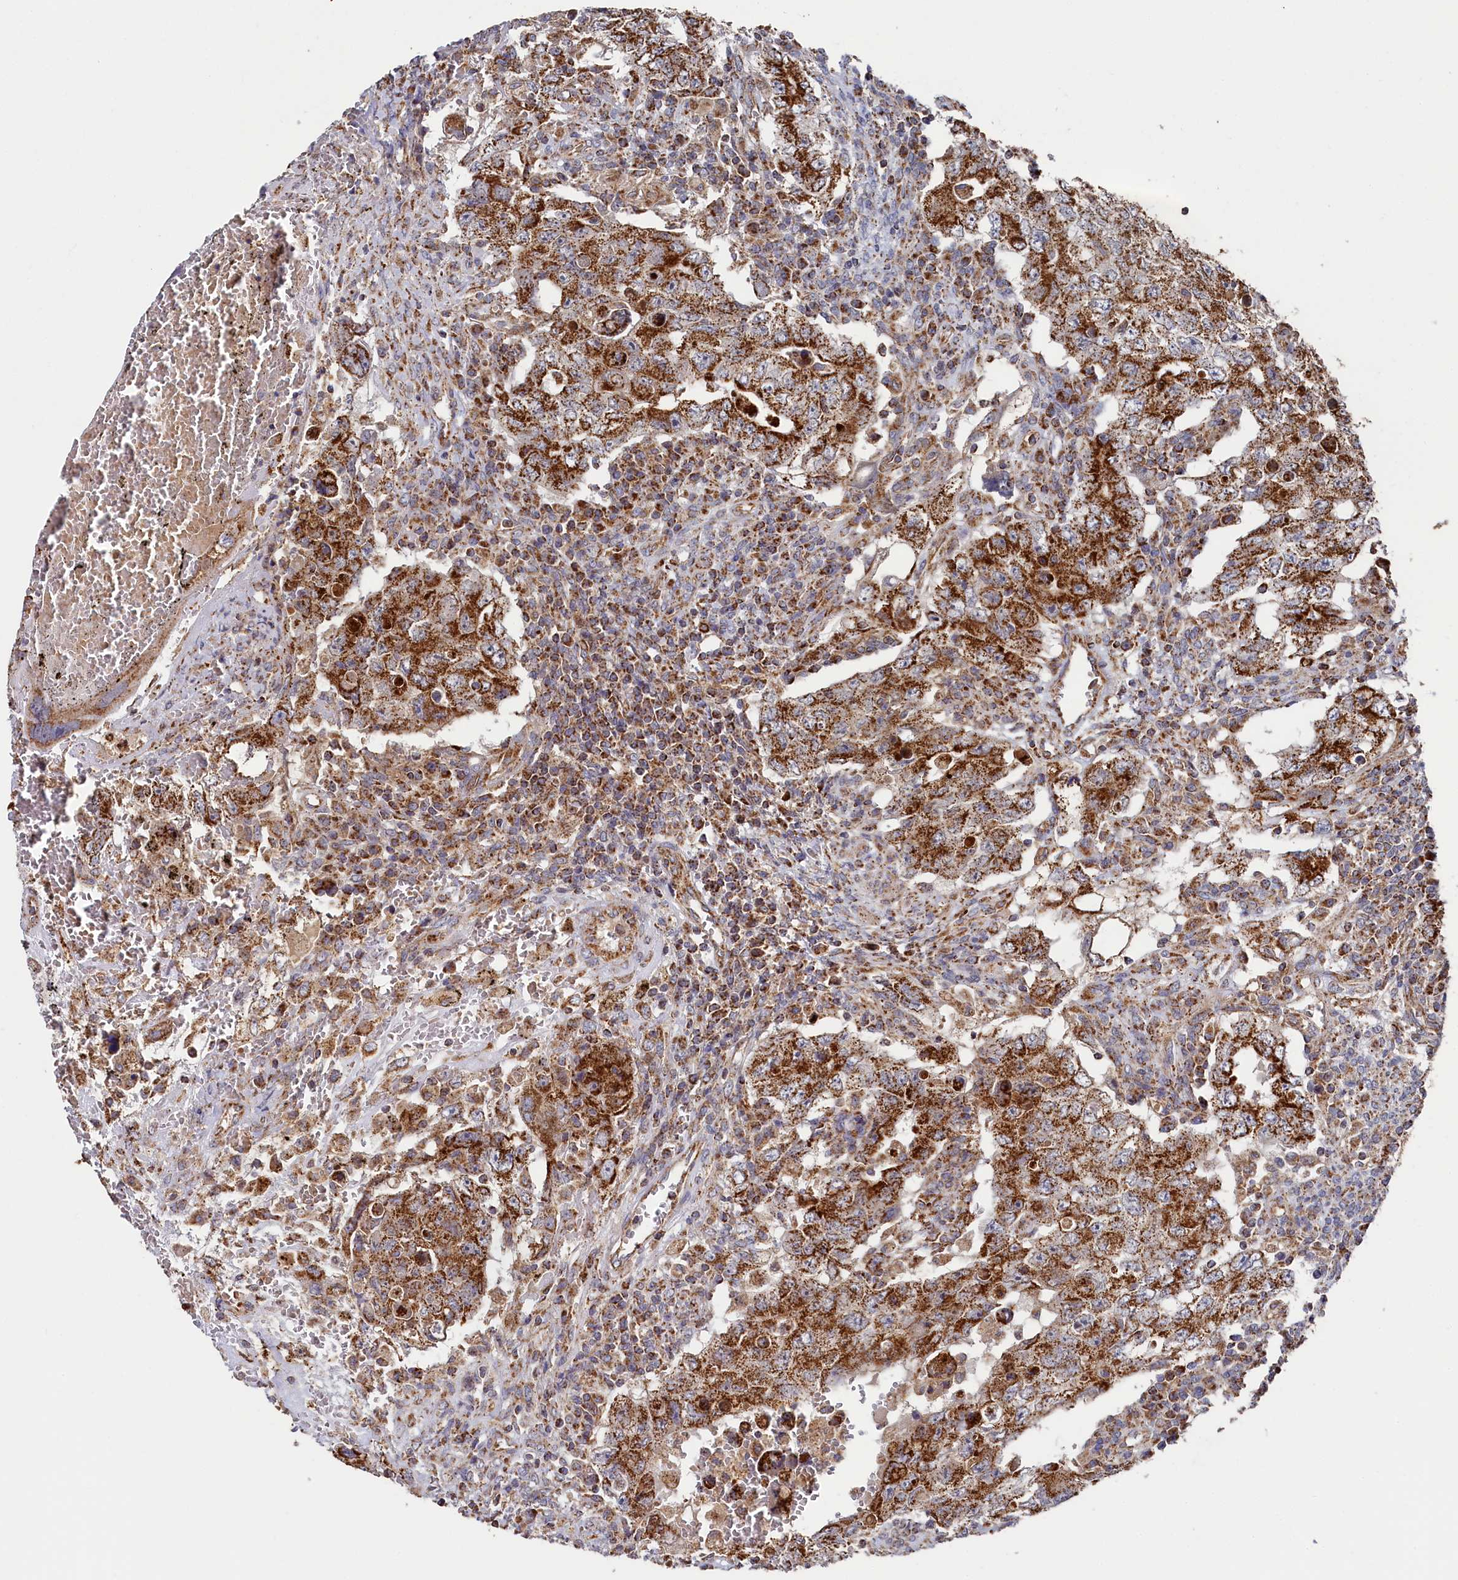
{"staining": {"intensity": "strong", "quantity": ">75%", "location": "cytoplasmic/membranous"}, "tissue": "testis cancer", "cell_type": "Tumor cells", "image_type": "cancer", "snomed": [{"axis": "morphology", "description": "Carcinoma, Embryonal, NOS"}, {"axis": "topography", "description": "Testis"}], "caption": "The micrograph reveals staining of embryonal carcinoma (testis), revealing strong cytoplasmic/membranous protein expression (brown color) within tumor cells. The staining was performed using DAB (3,3'-diaminobenzidine), with brown indicating positive protein expression. Nuclei are stained blue with hematoxylin.", "gene": "HAUS2", "patient": {"sex": "male", "age": 26}}